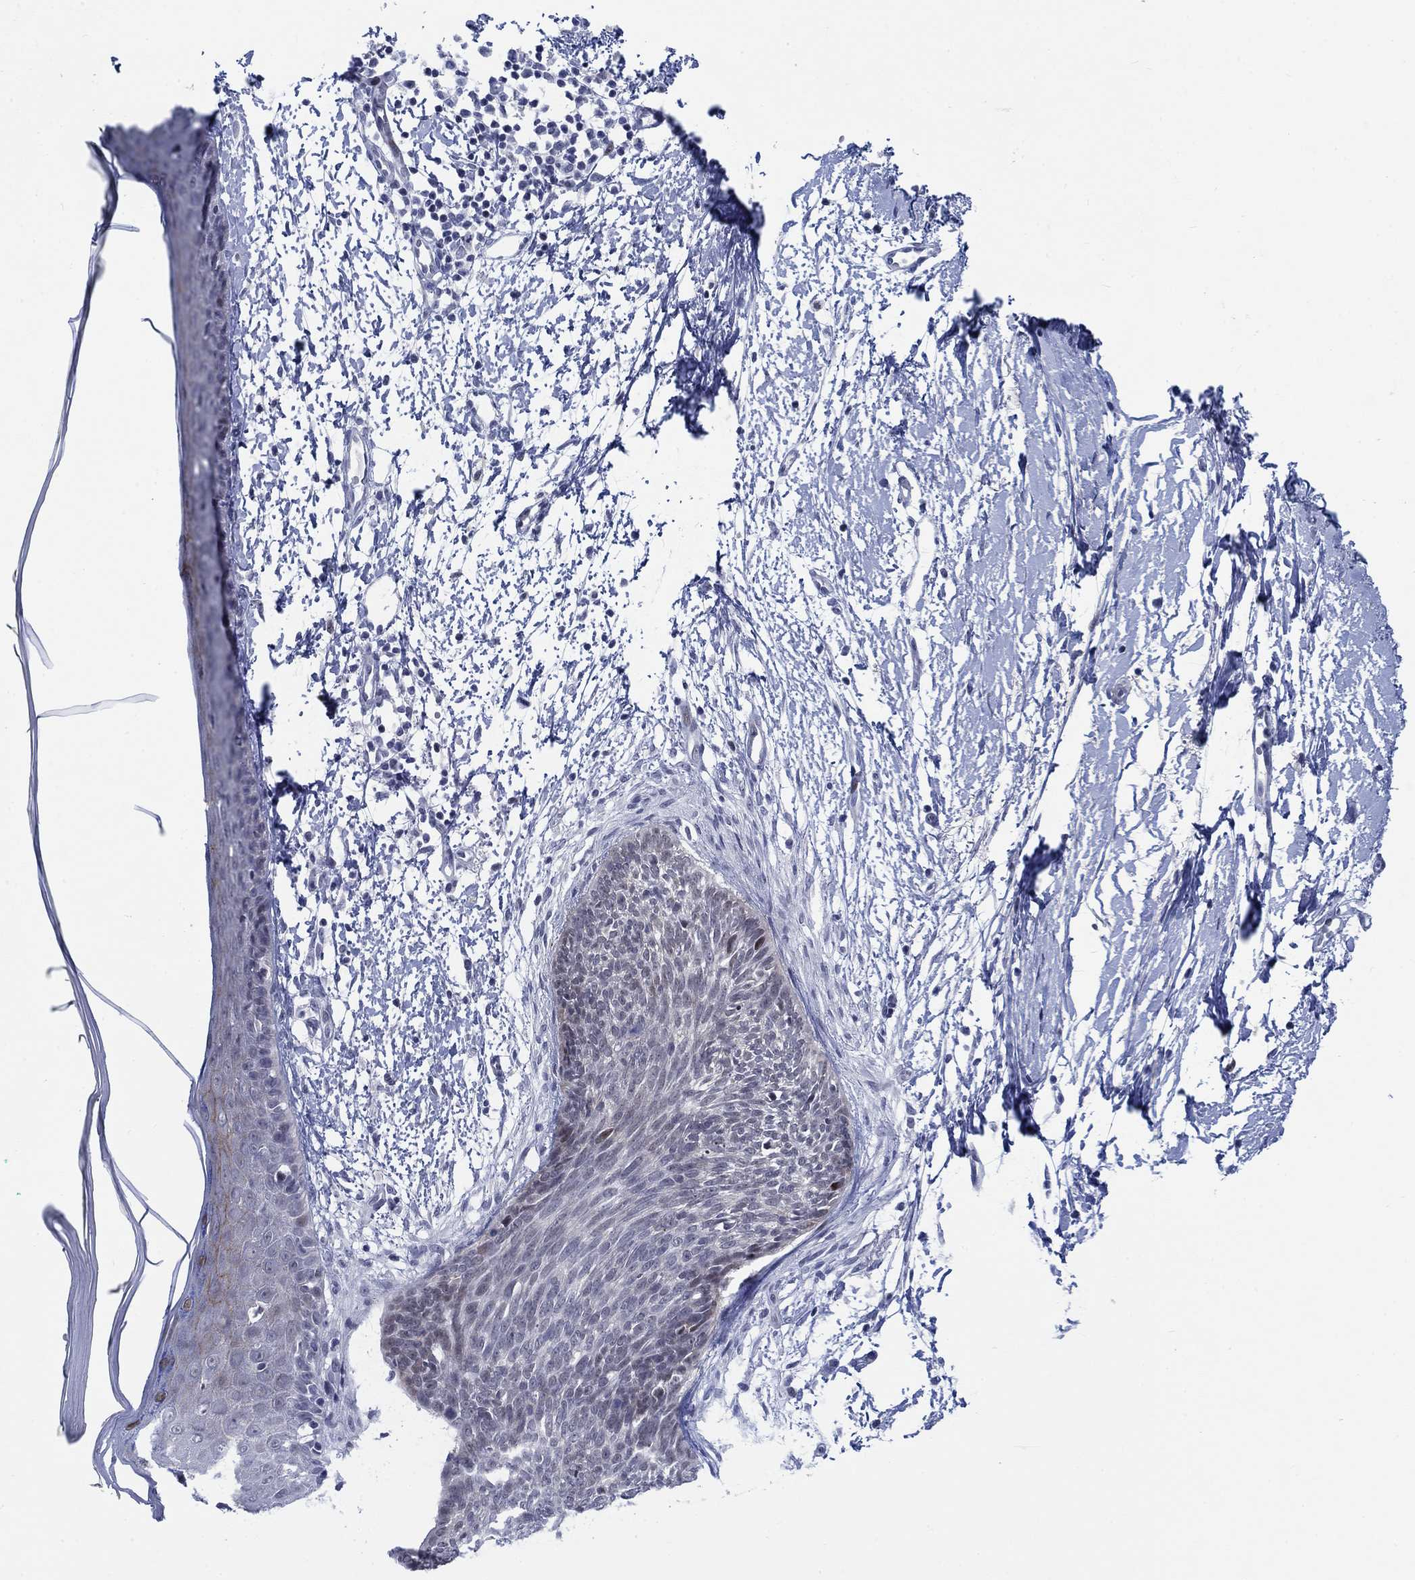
{"staining": {"intensity": "negative", "quantity": "none", "location": "none"}, "tissue": "skin cancer", "cell_type": "Tumor cells", "image_type": "cancer", "snomed": [{"axis": "morphology", "description": "Normal tissue, NOS"}, {"axis": "morphology", "description": "Basal cell carcinoma"}, {"axis": "topography", "description": "Skin"}], "caption": "Immunohistochemistry of human skin cancer (basal cell carcinoma) displays no staining in tumor cells.", "gene": "NEU3", "patient": {"sex": "male", "age": 84}}